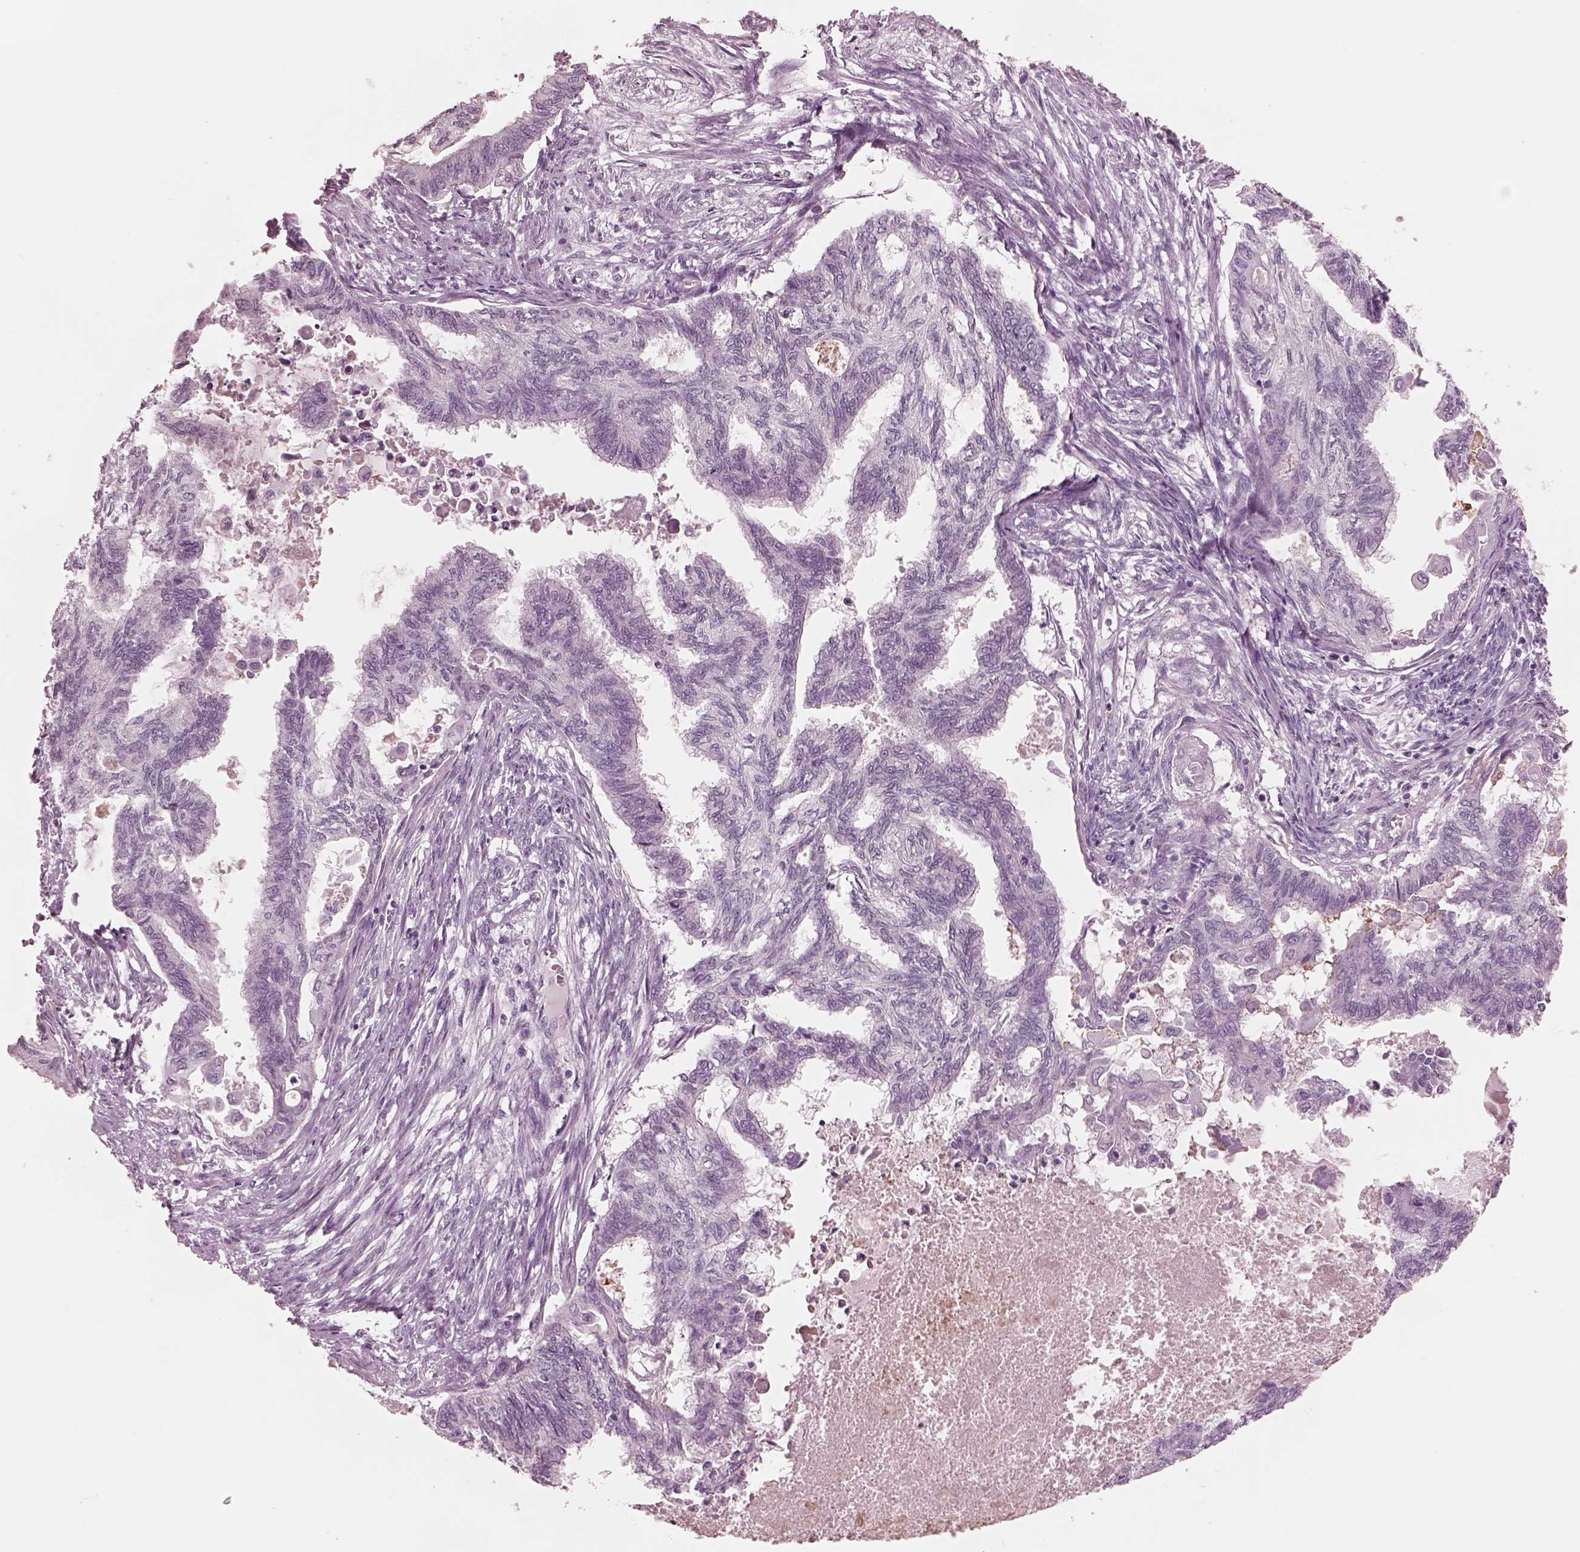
{"staining": {"intensity": "negative", "quantity": "none", "location": "none"}, "tissue": "endometrial cancer", "cell_type": "Tumor cells", "image_type": "cancer", "snomed": [{"axis": "morphology", "description": "Adenocarcinoma, NOS"}, {"axis": "topography", "description": "Endometrium"}], "caption": "There is no significant staining in tumor cells of adenocarcinoma (endometrial). (DAB (3,3'-diaminobenzidine) IHC visualized using brightfield microscopy, high magnification).", "gene": "GARIN4", "patient": {"sex": "female", "age": 86}}